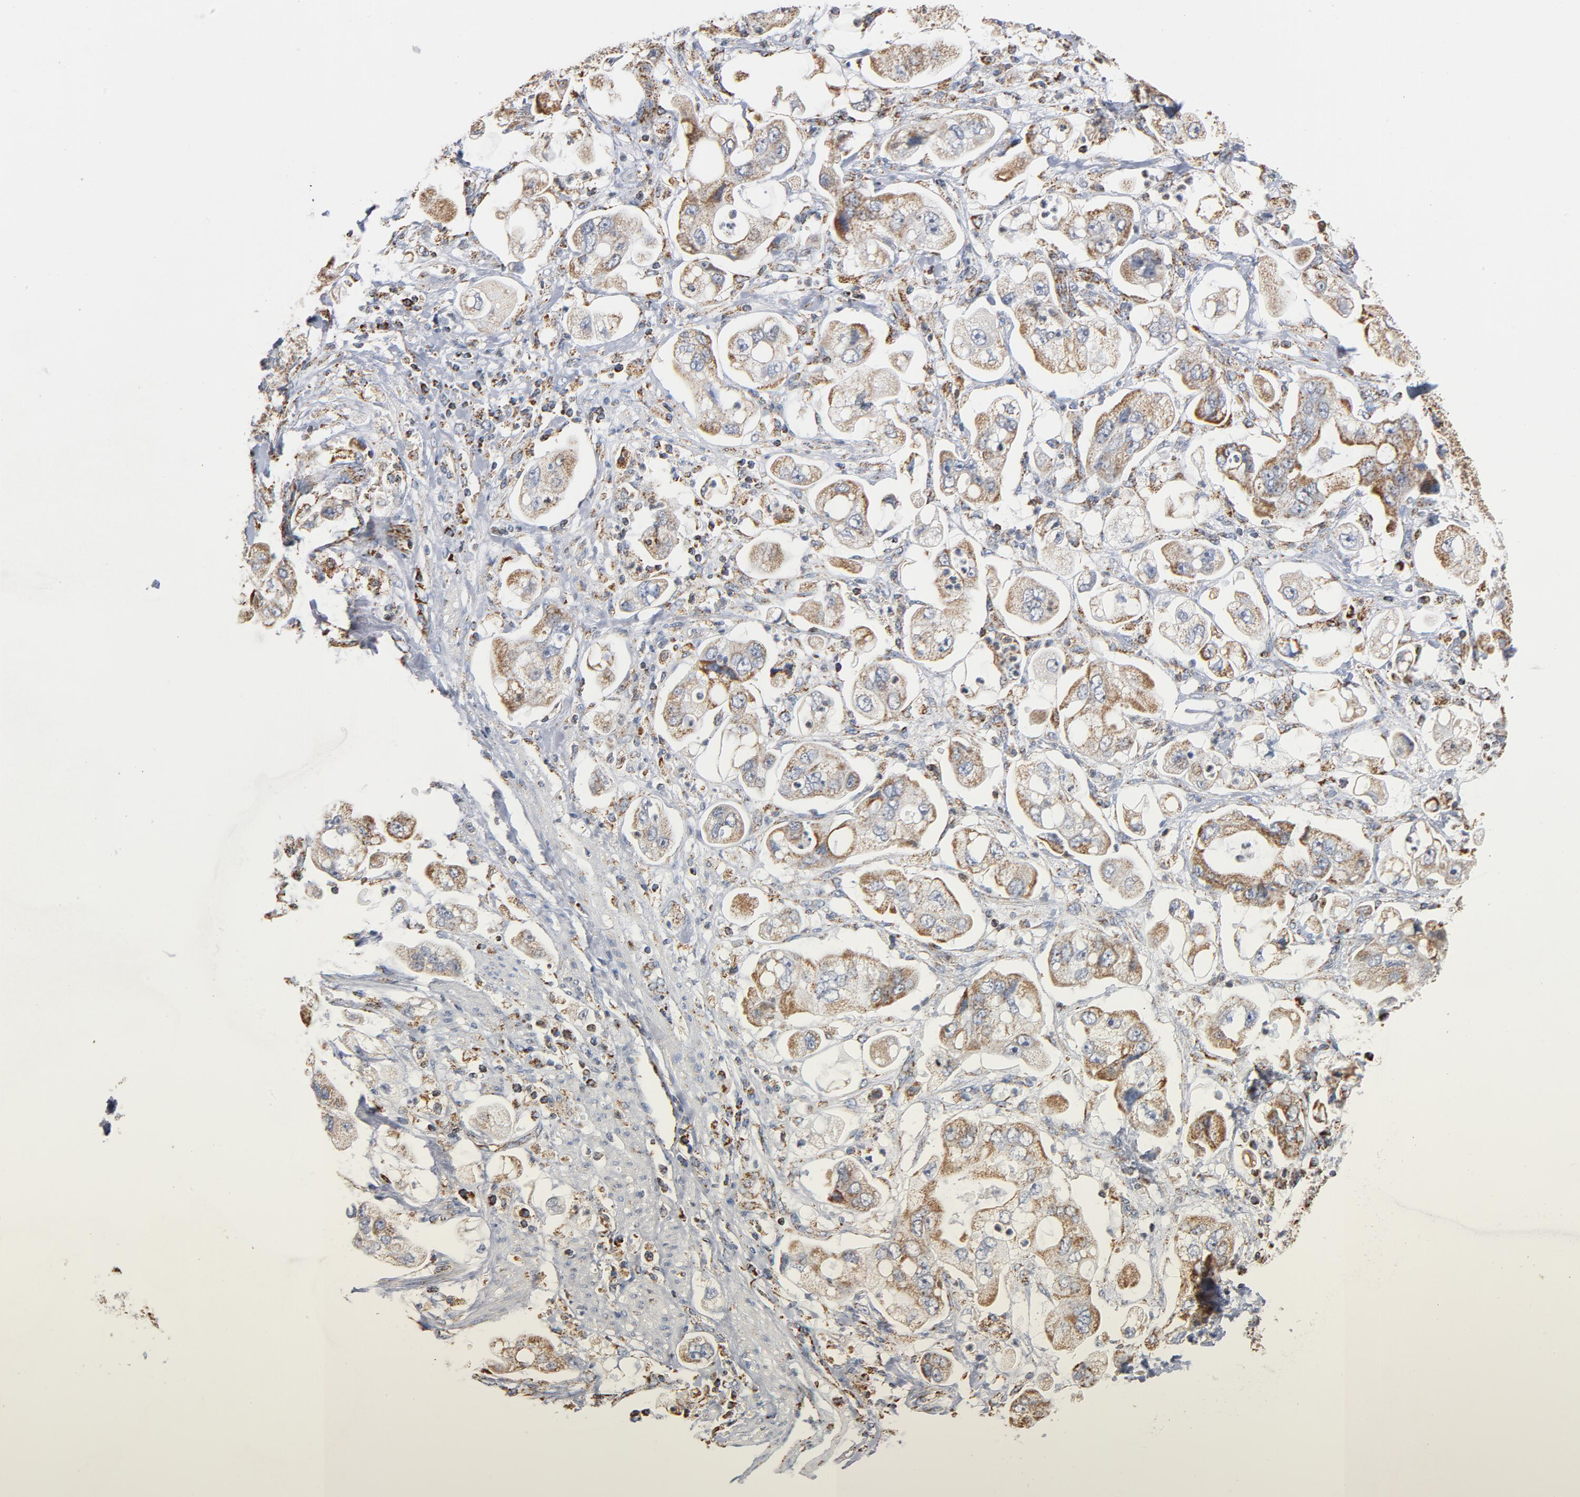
{"staining": {"intensity": "moderate", "quantity": ">75%", "location": "cytoplasmic/membranous"}, "tissue": "stomach cancer", "cell_type": "Tumor cells", "image_type": "cancer", "snomed": [{"axis": "morphology", "description": "Adenocarcinoma, NOS"}, {"axis": "topography", "description": "Stomach"}], "caption": "Brown immunohistochemical staining in stomach cancer (adenocarcinoma) reveals moderate cytoplasmic/membranous positivity in about >75% of tumor cells.", "gene": "NDUFS4", "patient": {"sex": "male", "age": 62}}